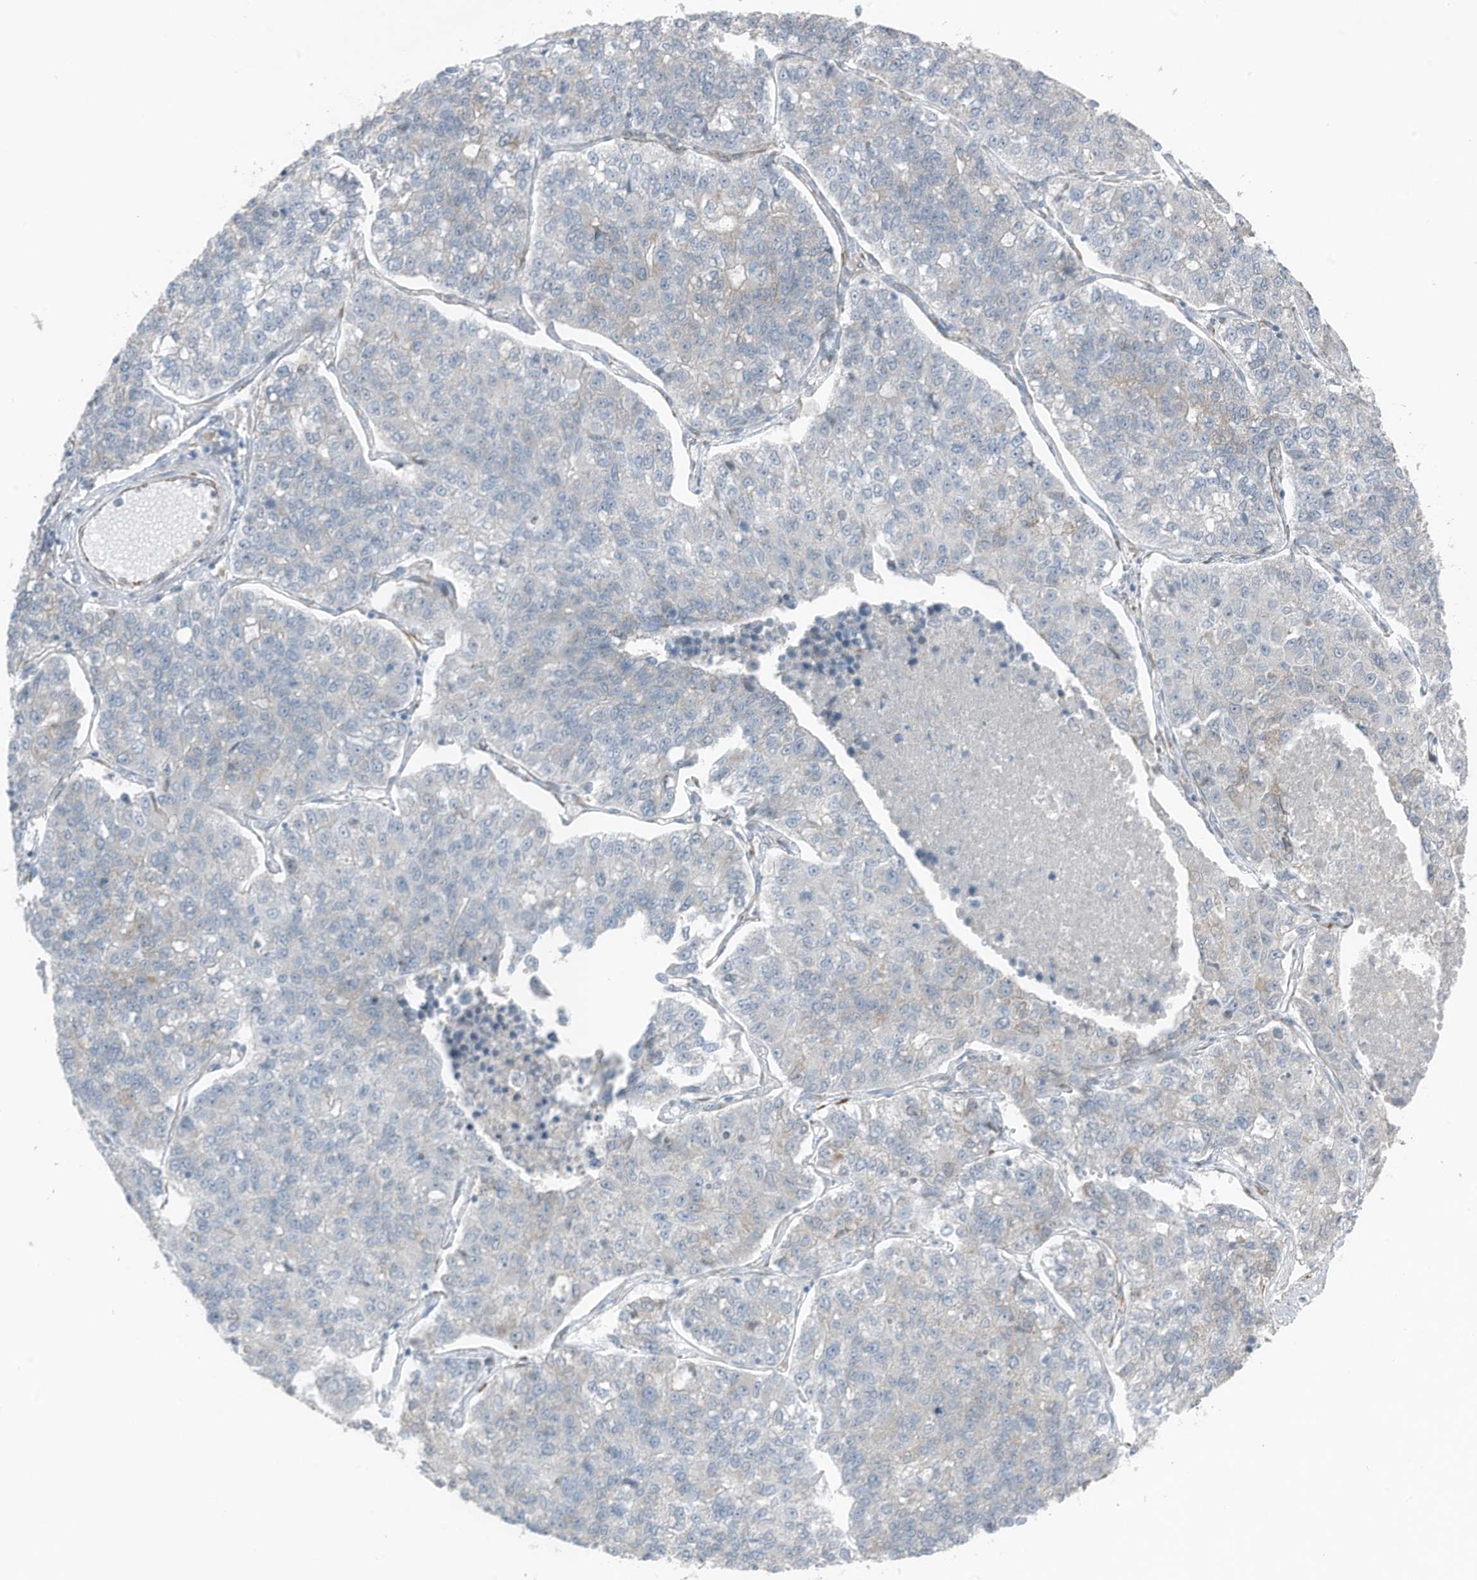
{"staining": {"intensity": "weak", "quantity": "<25%", "location": "cytoplasmic/membranous"}, "tissue": "lung cancer", "cell_type": "Tumor cells", "image_type": "cancer", "snomed": [{"axis": "morphology", "description": "Adenocarcinoma, NOS"}, {"axis": "topography", "description": "Lung"}], "caption": "Tumor cells show no significant expression in adenocarcinoma (lung).", "gene": "ARHGEF33", "patient": {"sex": "male", "age": 49}}